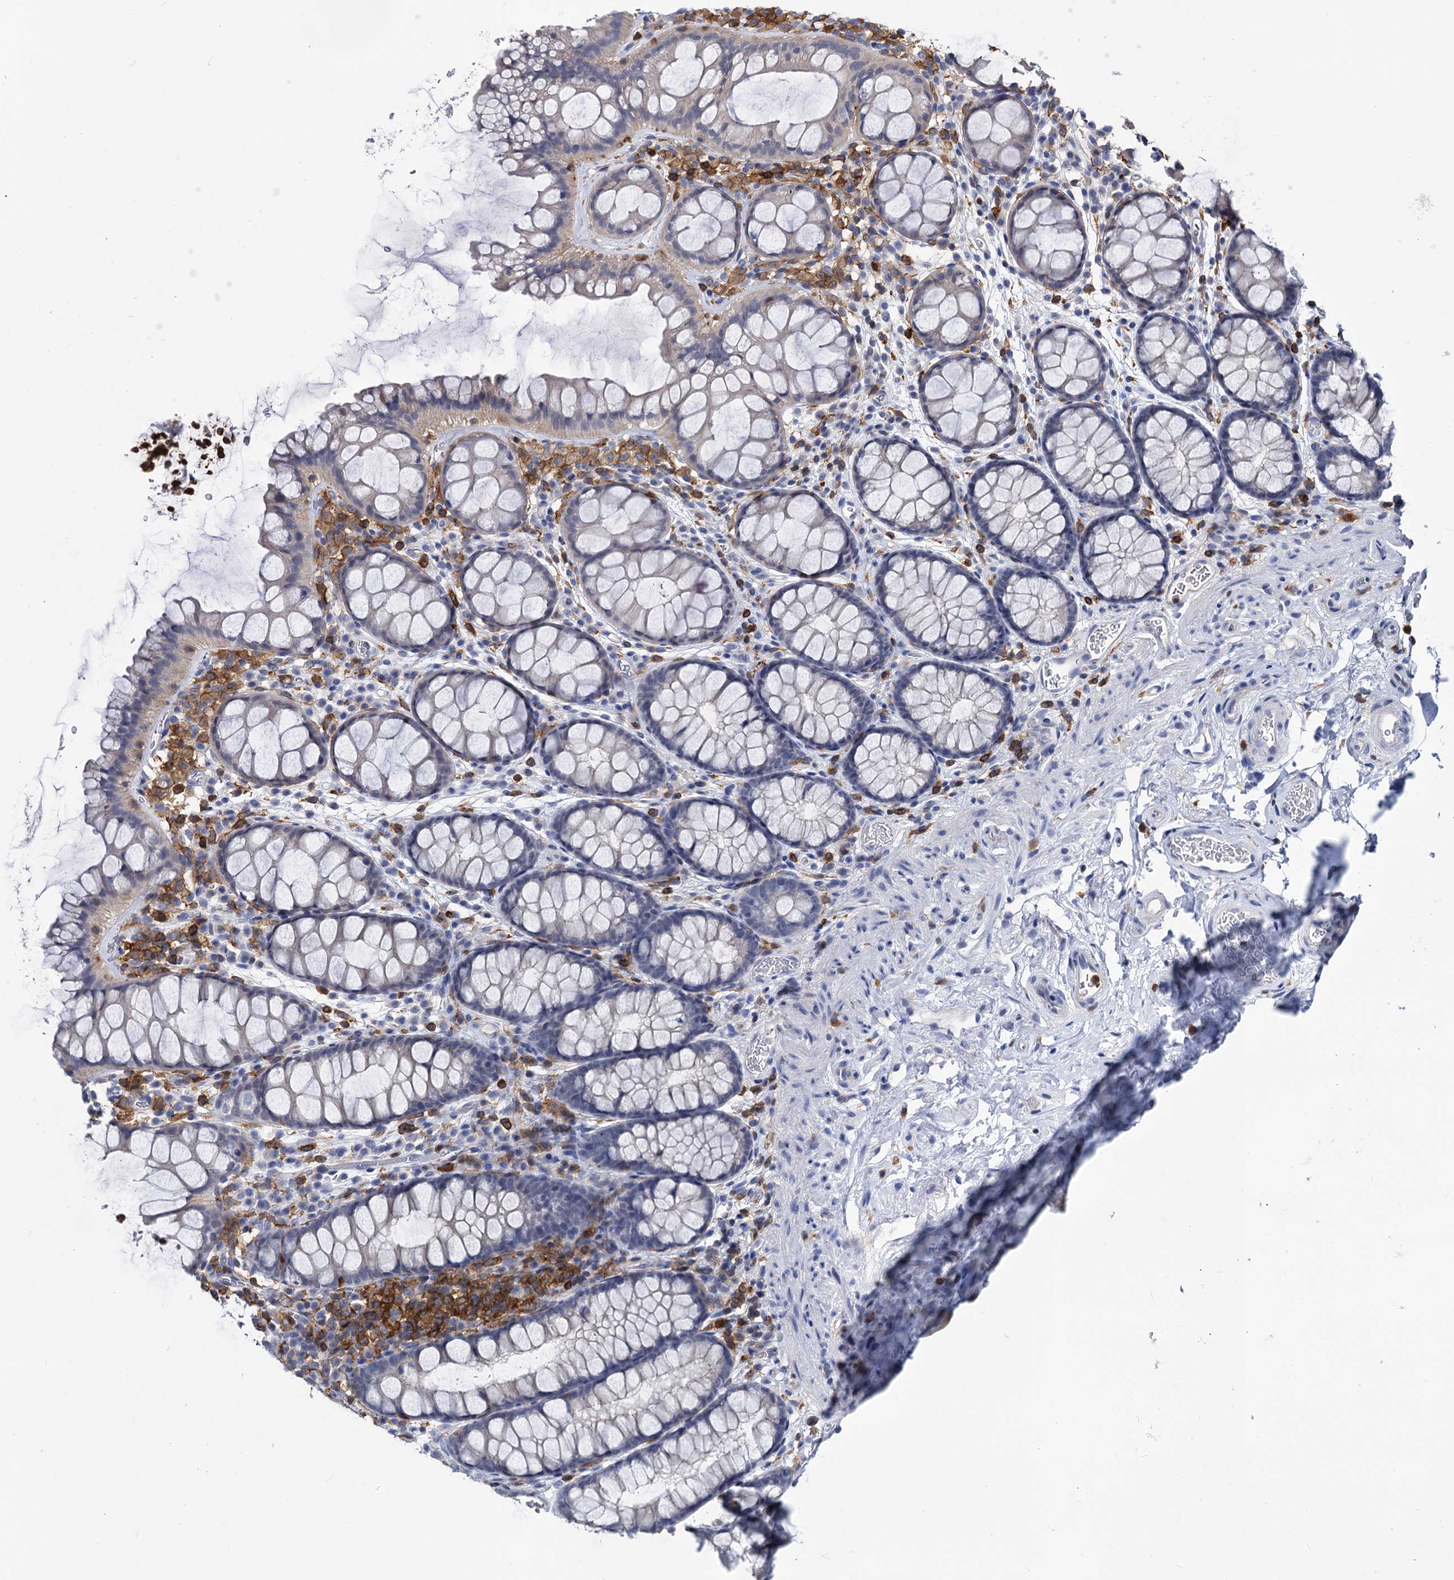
{"staining": {"intensity": "negative", "quantity": "none", "location": "none"}, "tissue": "colon", "cell_type": "Endothelial cells", "image_type": "normal", "snomed": [{"axis": "morphology", "description": "Normal tissue, NOS"}, {"axis": "topography", "description": "Colon"}], "caption": "A high-resolution photomicrograph shows immunohistochemistry staining of unremarkable colon, which reveals no significant positivity in endothelial cells. (DAB (3,3'-diaminobenzidine) IHC with hematoxylin counter stain).", "gene": "RHOG", "patient": {"sex": "female", "age": 82}}